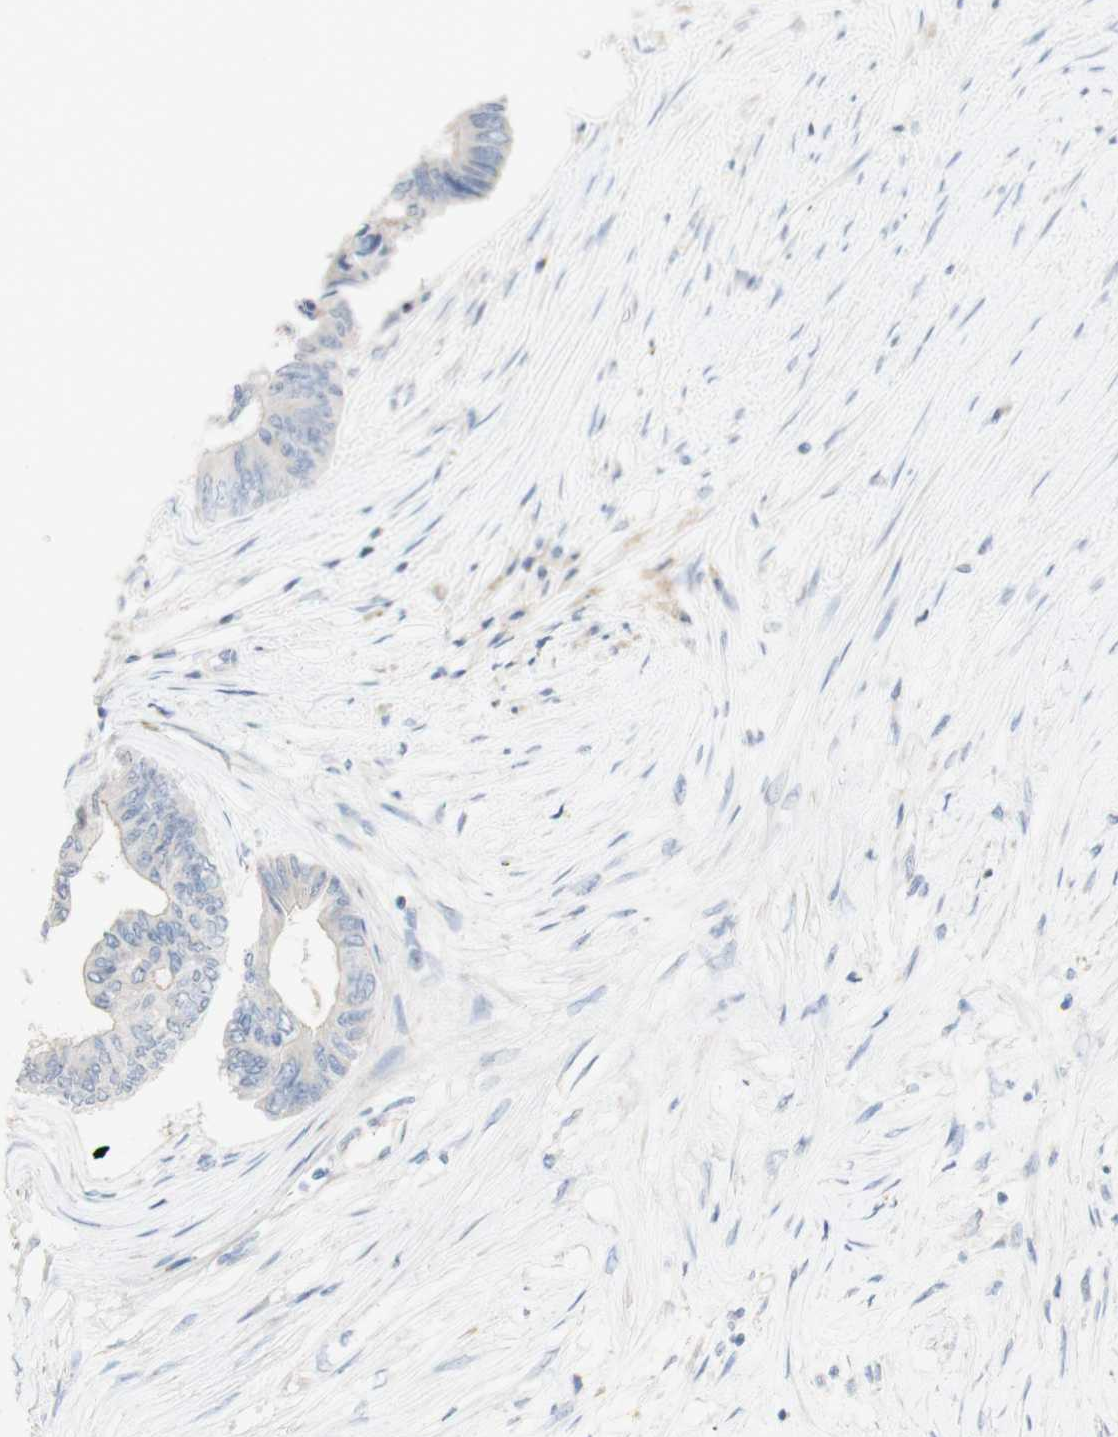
{"staining": {"intensity": "negative", "quantity": "none", "location": "none"}, "tissue": "colorectal cancer", "cell_type": "Tumor cells", "image_type": "cancer", "snomed": [{"axis": "morphology", "description": "Adenocarcinoma, NOS"}, {"axis": "topography", "description": "Rectum"}], "caption": "Immunohistochemistry histopathology image of neoplastic tissue: colorectal cancer (adenocarcinoma) stained with DAB exhibits no significant protein expression in tumor cells.", "gene": "MANEA", "patient": {"sex": "male", "age": 63}}